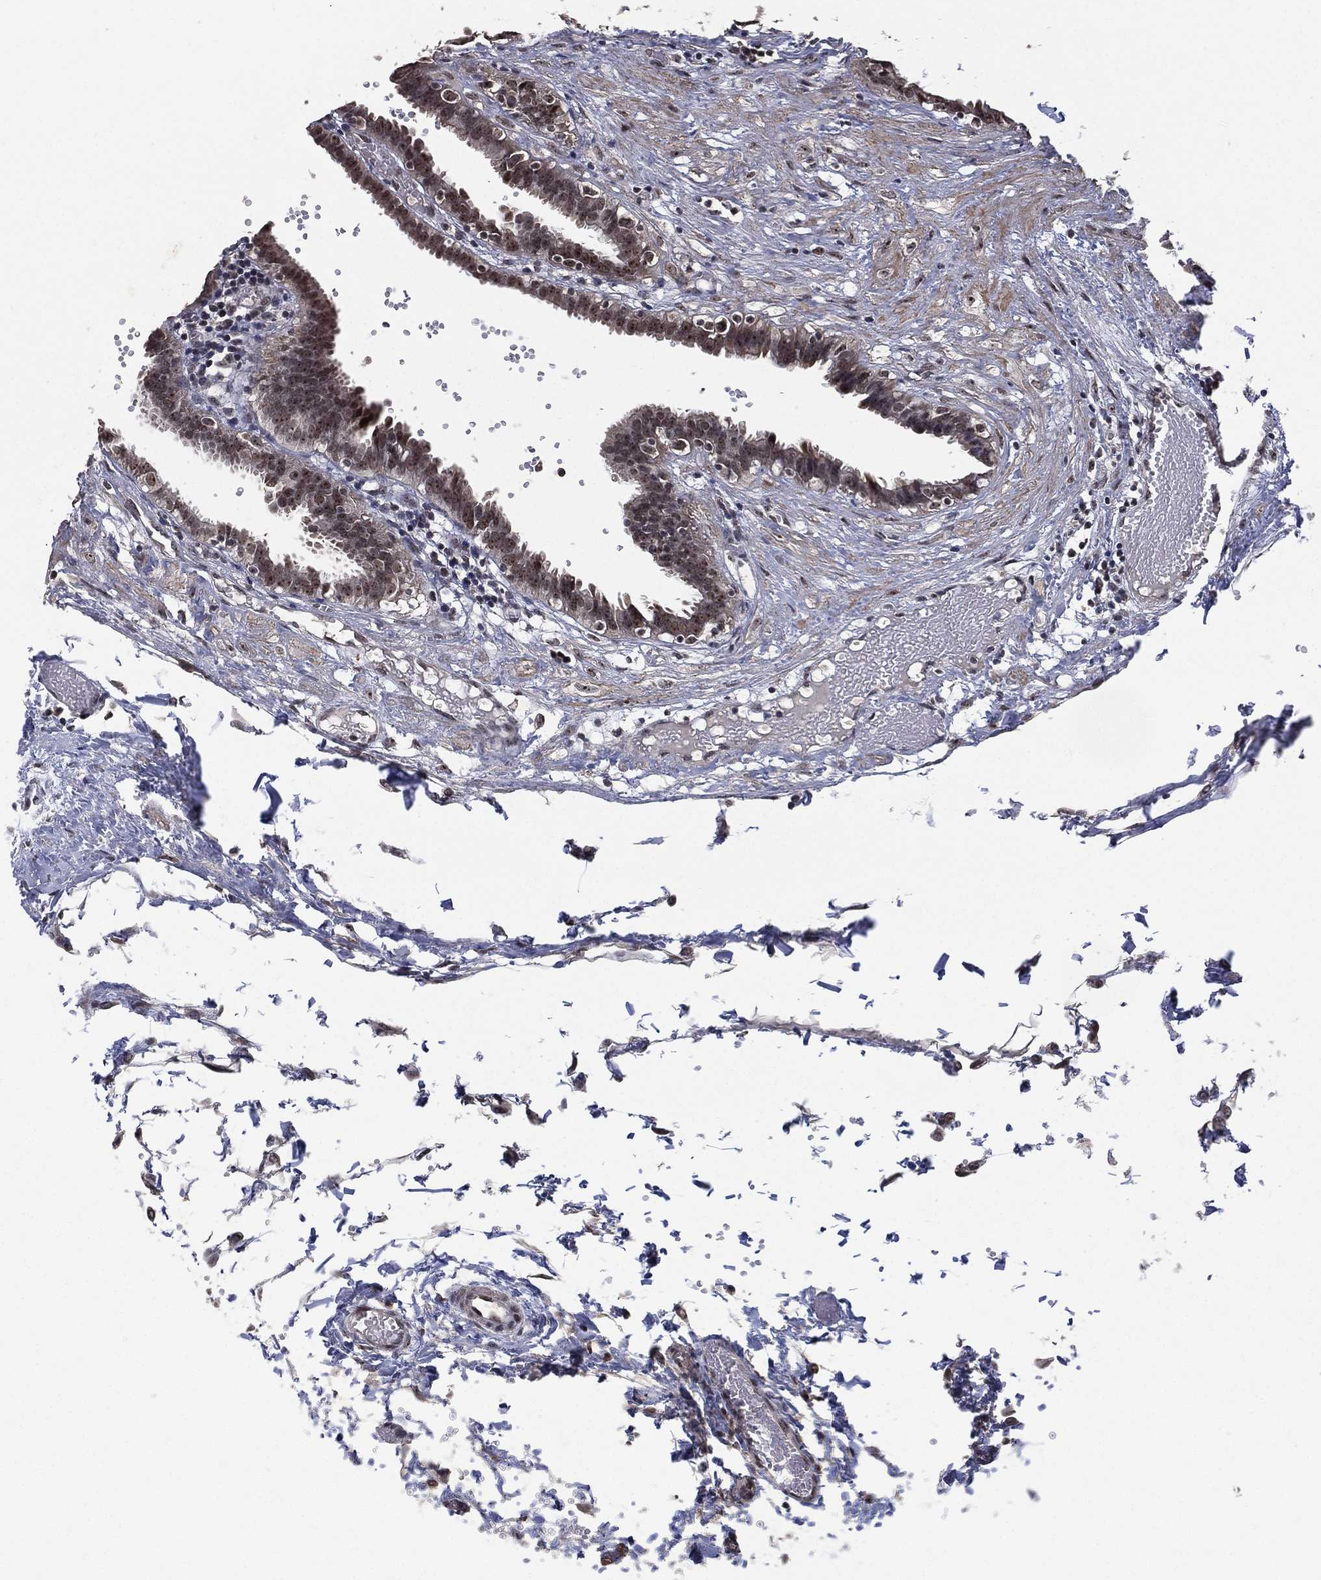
{"staining": {"intensity": "moderate", "quantity": "<25%", "location": "cytoplasmic/membranous"}, "tissue": "fallopian tube", "cell_type": "Glandular cells", "image_type": "normal", "snomed": [{"axis": "morphology", "description": "Normal tissue, NOS"}, {"axis": "topography", "description": "Fallopian tube"}], "caption": "Immunohistochemical staining of benign human fallopian tube displays moderate cytoplasmic/membranous protein expression in about <25% of glandular cells.", "gene": "NELFCD", "patient": {"sex": "female", "age": 37}}